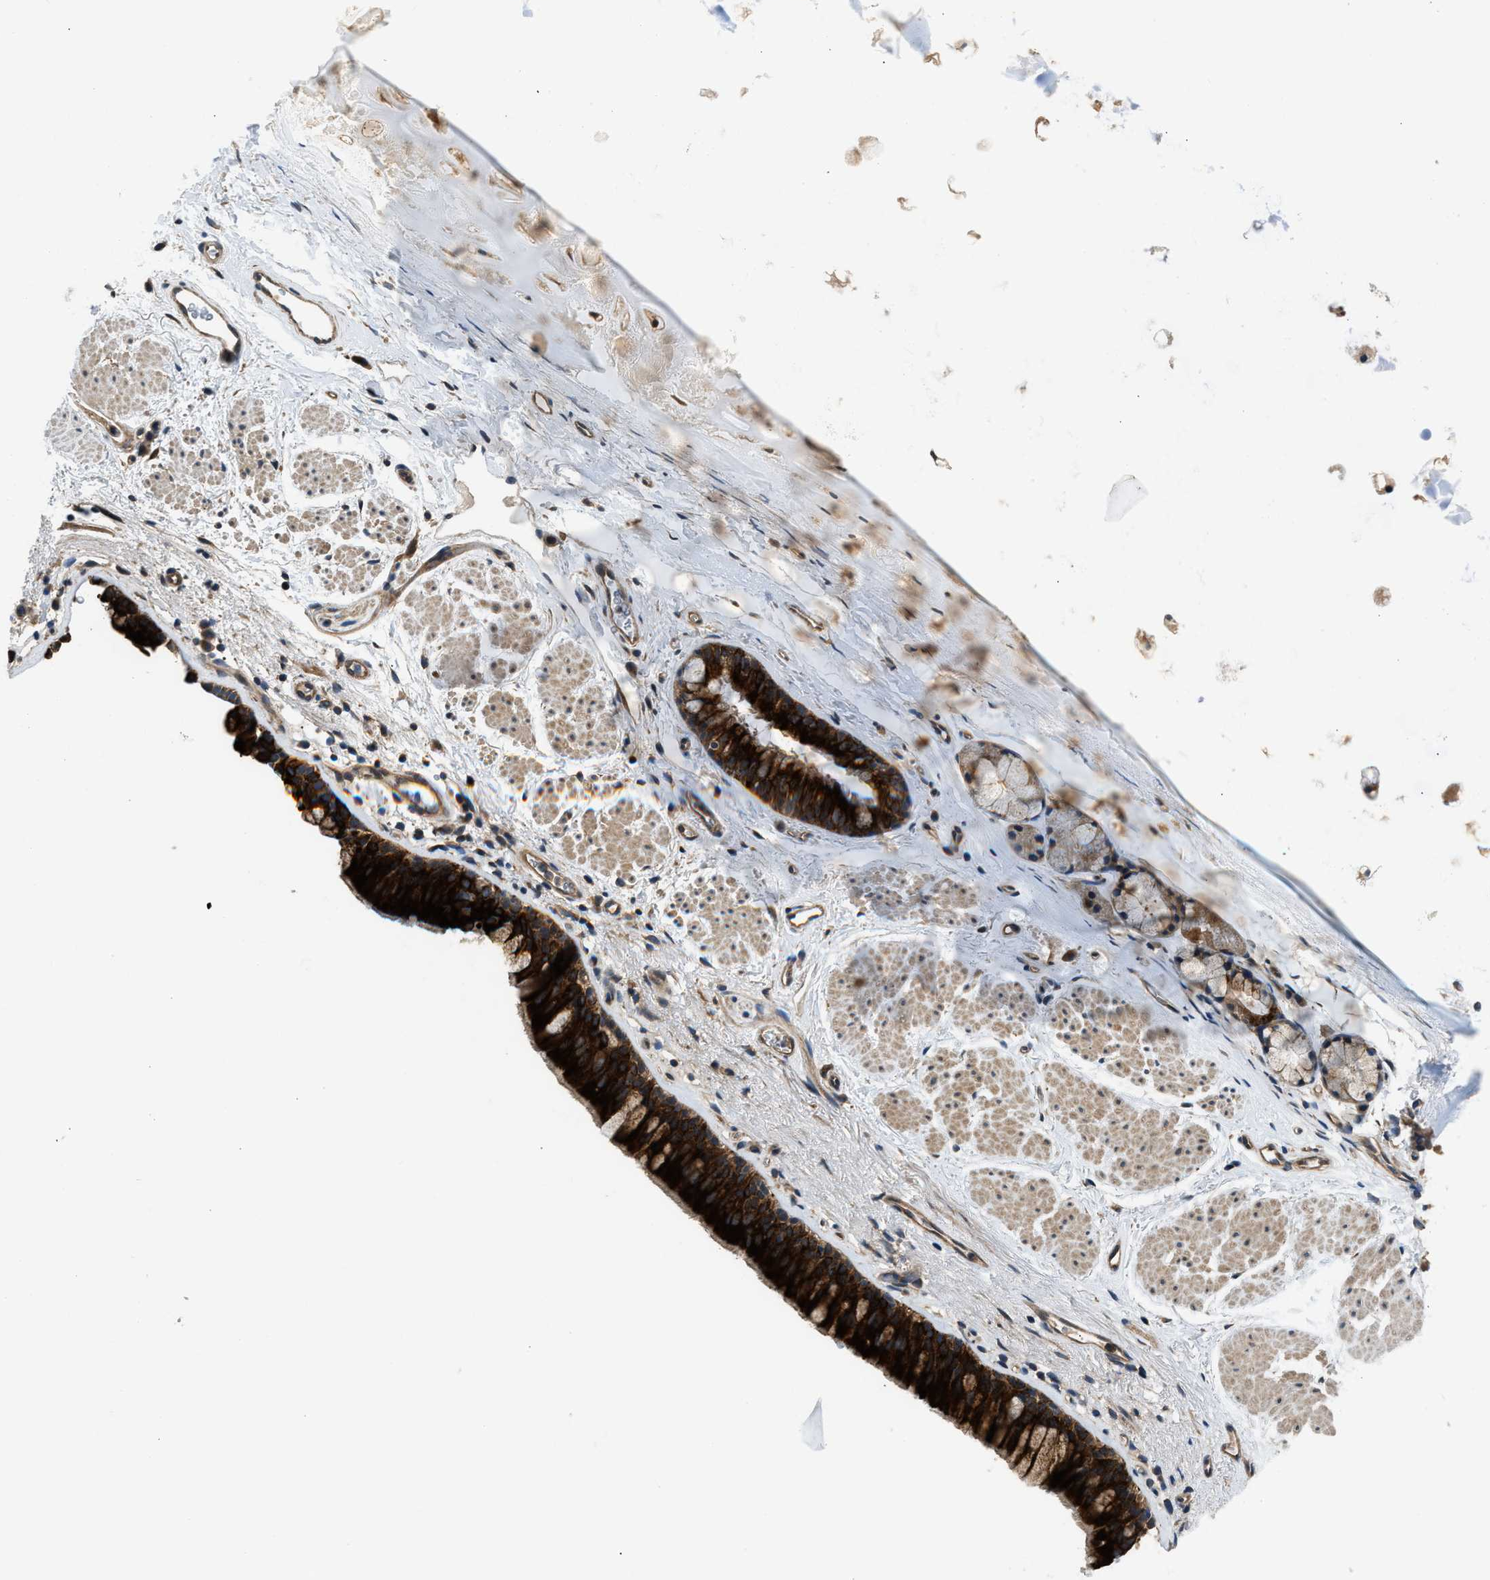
{"staining": {"intensity": "strong", "quantity": ">75%", "location": "cytoplasmic/membranous"}, "tissue": "bronchus", "cell_type": "Respiratory epithelial cells", "image_type": "normal", "snomed": [{"axis": "morphology", "description": "Normal tissue, NOS"}, {"axis": "topography", "description": "Cartilage tissue"}, {"axis": "topography", "description": "Bronchus"}], "caption": "Strong cytoplasmic/membranous positivity is present in about >75% of respiratory epithelial cells in benign bronchus.", "gene": "IL3RA", "patient": {"sex": "female", "age": 53}}